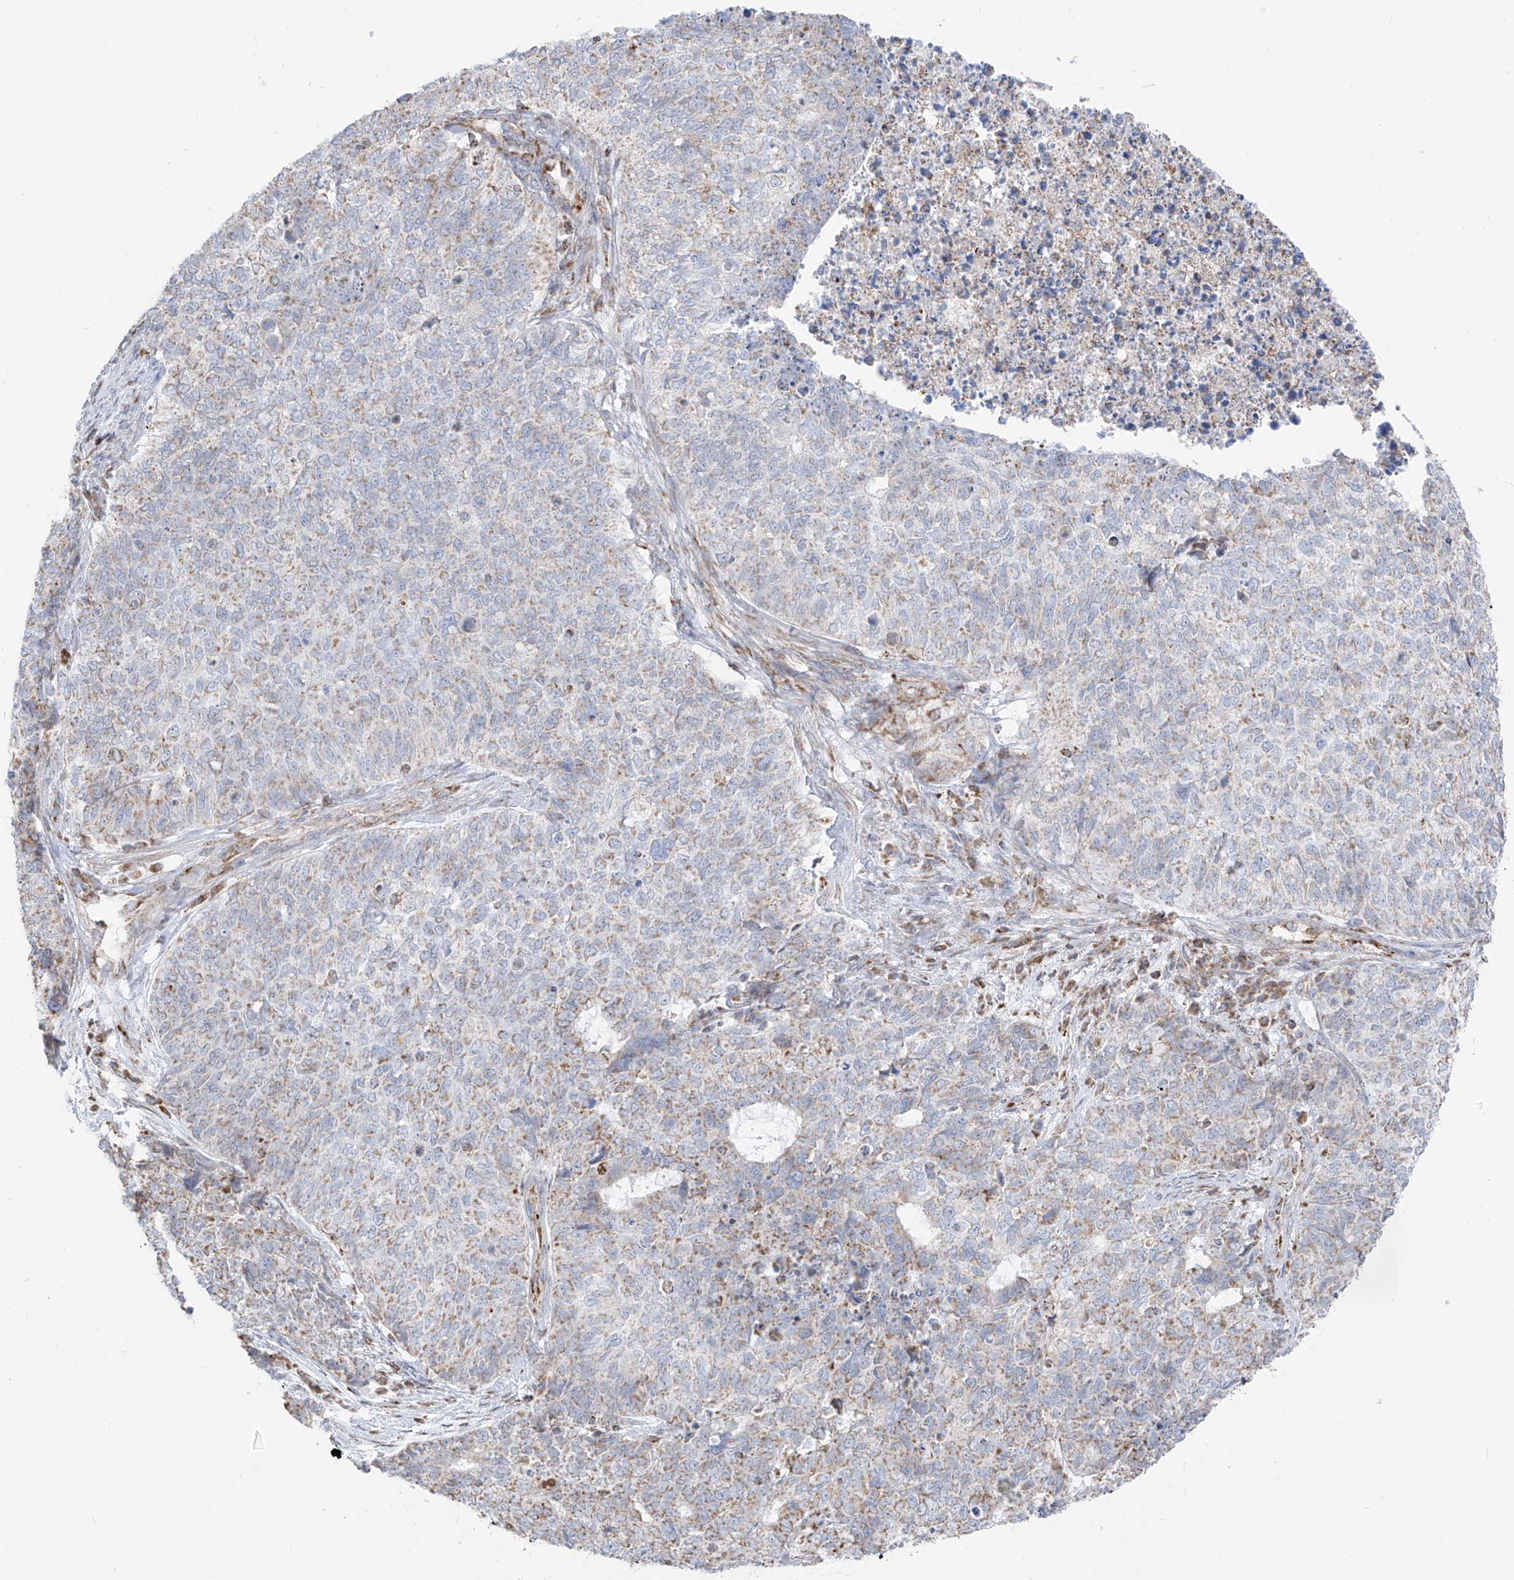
{"staining": {"intensity": "weak", "quantity": "<25%", "location": "cytoplasmic/membranous"}, "tissue": "cervical cancer", "cell_type": "Tumor cells", "image_type": "cancer", "snomed": [{"axis": "morphology", "description": "Squamous cell carcinoma, NOS"}, {"axis": "topography", "description": "Cervix"}], "caption": "Immunohistochemical staining of human cervical cancer (squamous cell carcinoma) demonstrates no significant positivity in tumor cells.", "gene": "ETHE1", "patient": {"sex": "female", "age": 63}}